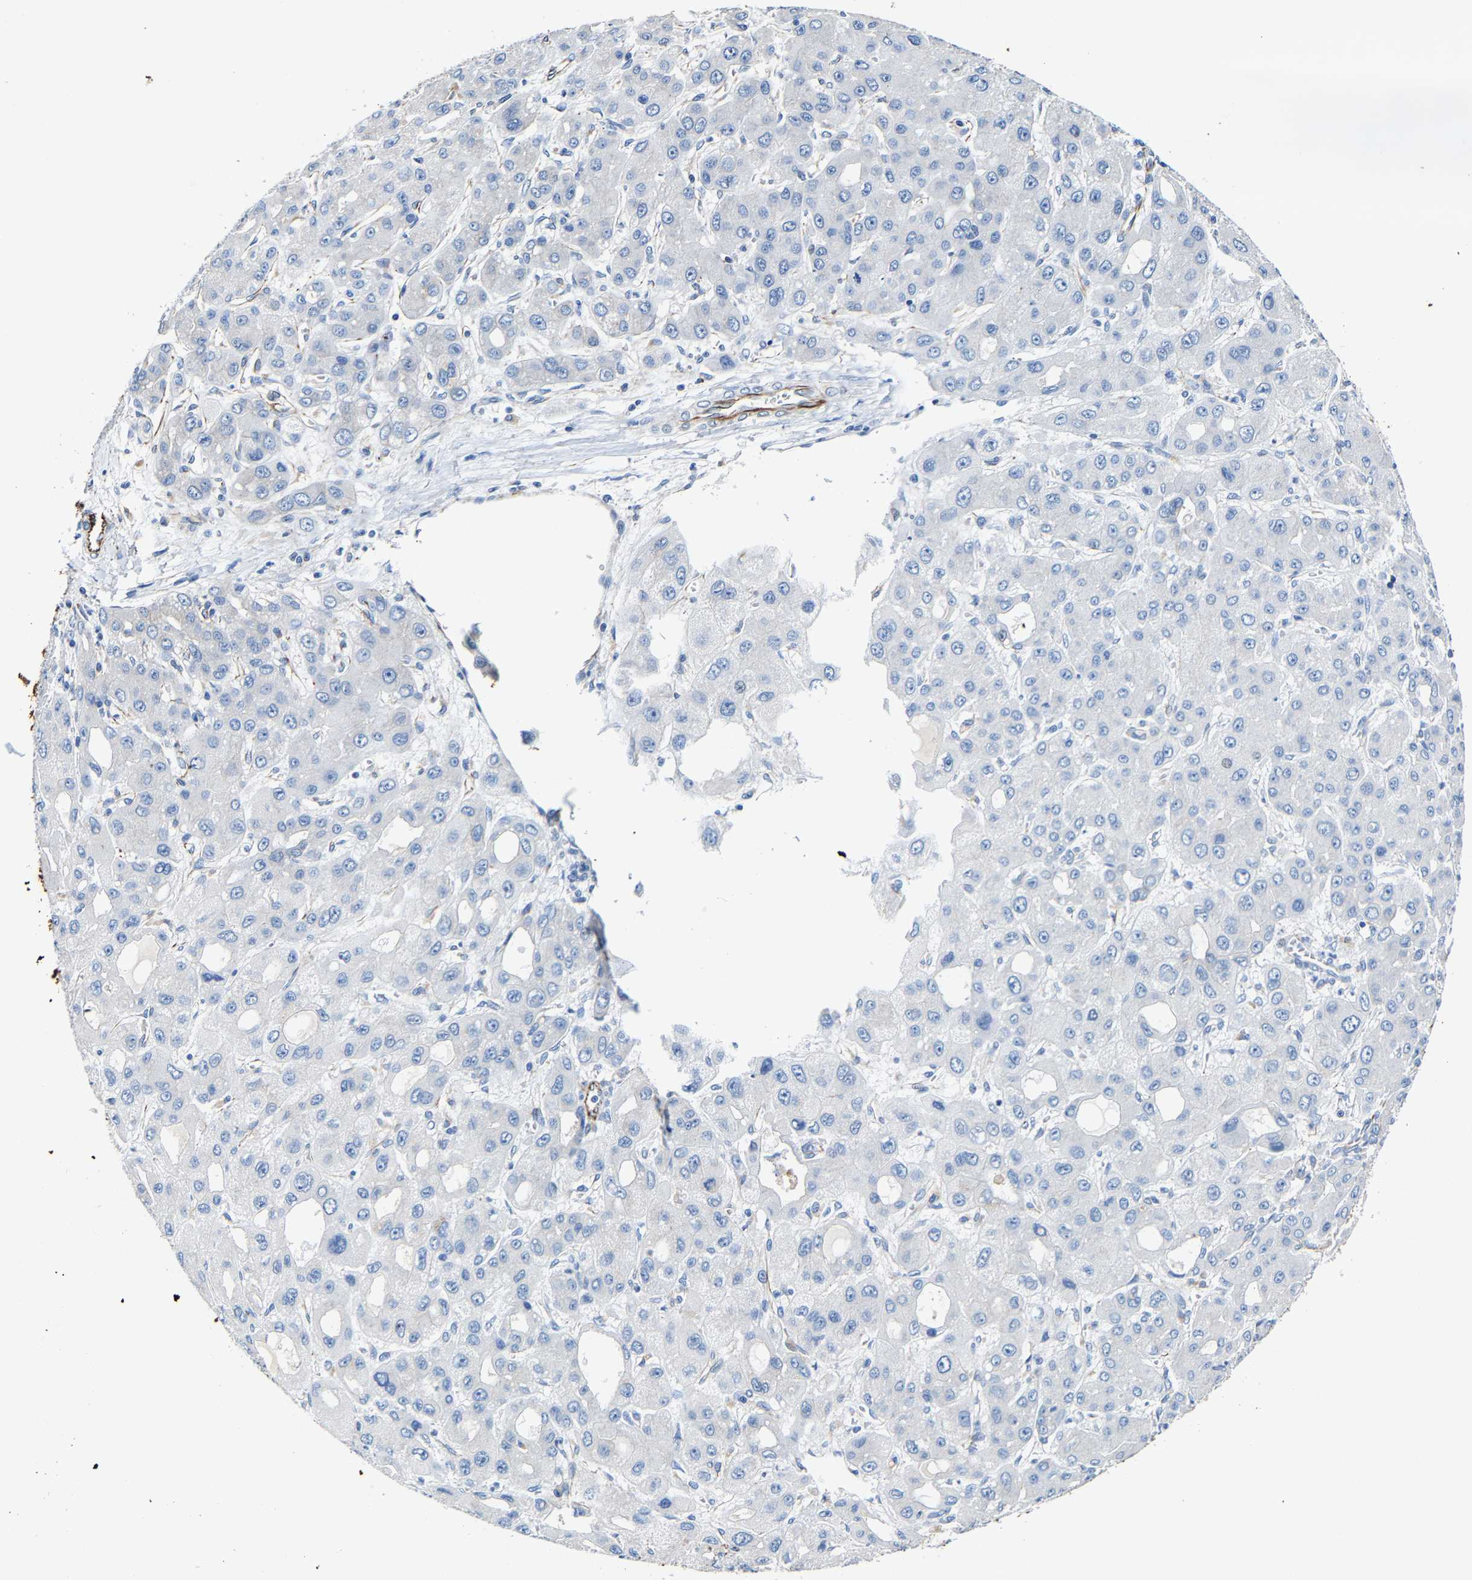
{"staining": {"intensity": "negative", "quantity": "none", "location": "none"}, "tissue": "liver cancer", "cell_type": "Tumor cells", "image_type": "cancer", "snomed": [{"axis": "morphology", "description": "Carcinoma, Hepatocellular, NOS"}, {"axis": "topography", "description": "Liver"}], "caption": "Liver cancer (hepatocellular carcinoma) was stained to show a protein in brown. There is no significant expression in tumor cells.", "gene": "MMEL1", "patient": {"sex": "male", "age": 55}}